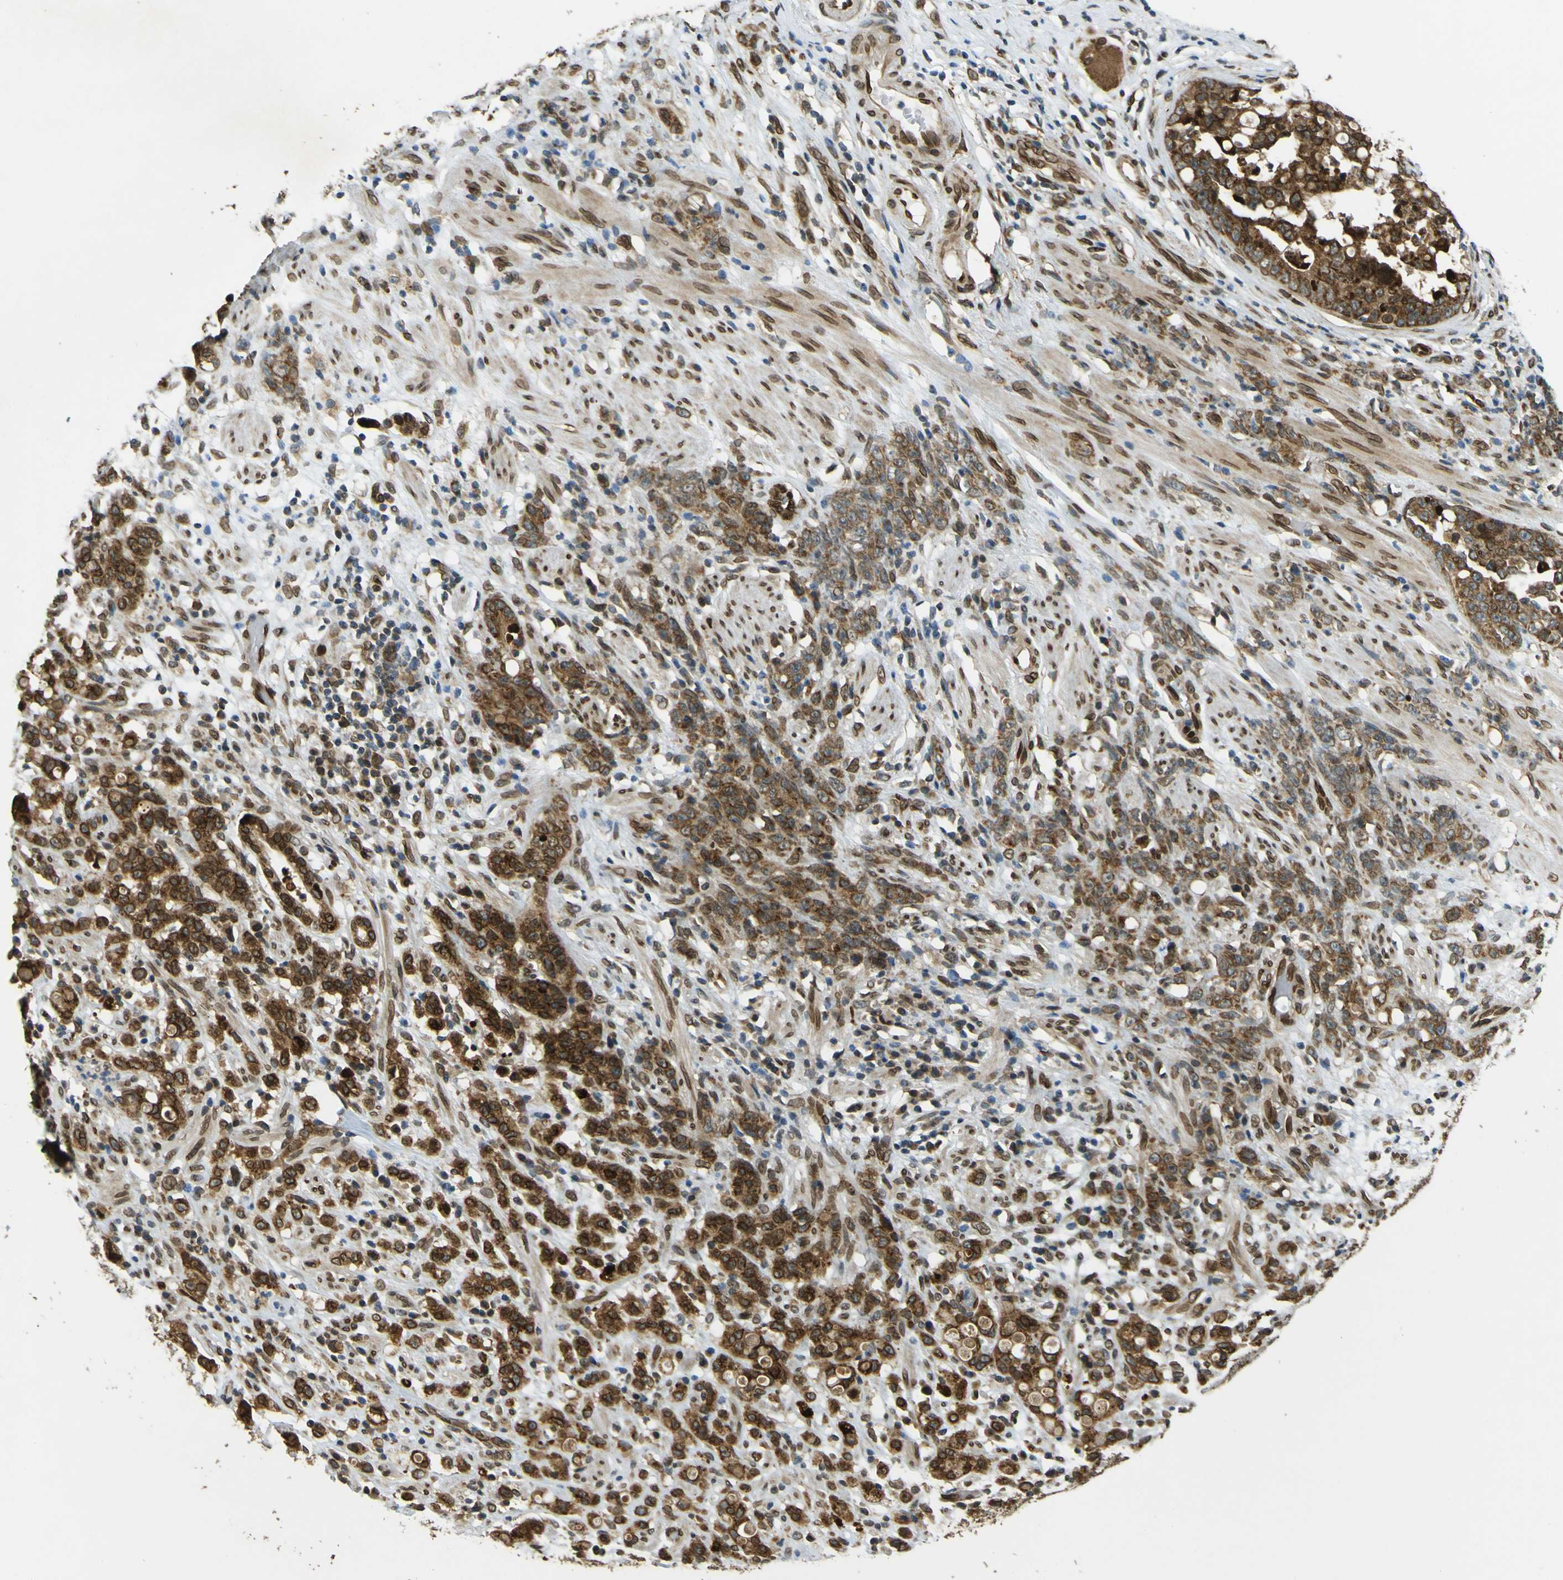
{"staining": {"intensity": "moderate", "quantity": ">75%", "location": "cytoplasmic/membranous,nuclear"}, "tissue": "stomach cancer", "cell_type": "Tumor cells", "image_type": "cancer", "snomed": [{"axis": "morphology", "description": "Adenocarcinoma, NOS"}, {"axis": "topography", "description": "Stomach, lower"}], "caption": "Protein analysis of adenocarcinoma (stomach) tissue shows moderate cytoplasmic/membranous and nuclear expression in approximately >75% of tumor cells. Nuclei are stained in blue.", "gene": "GALNT1", "patient": {"sex": "male", "age": 88}}